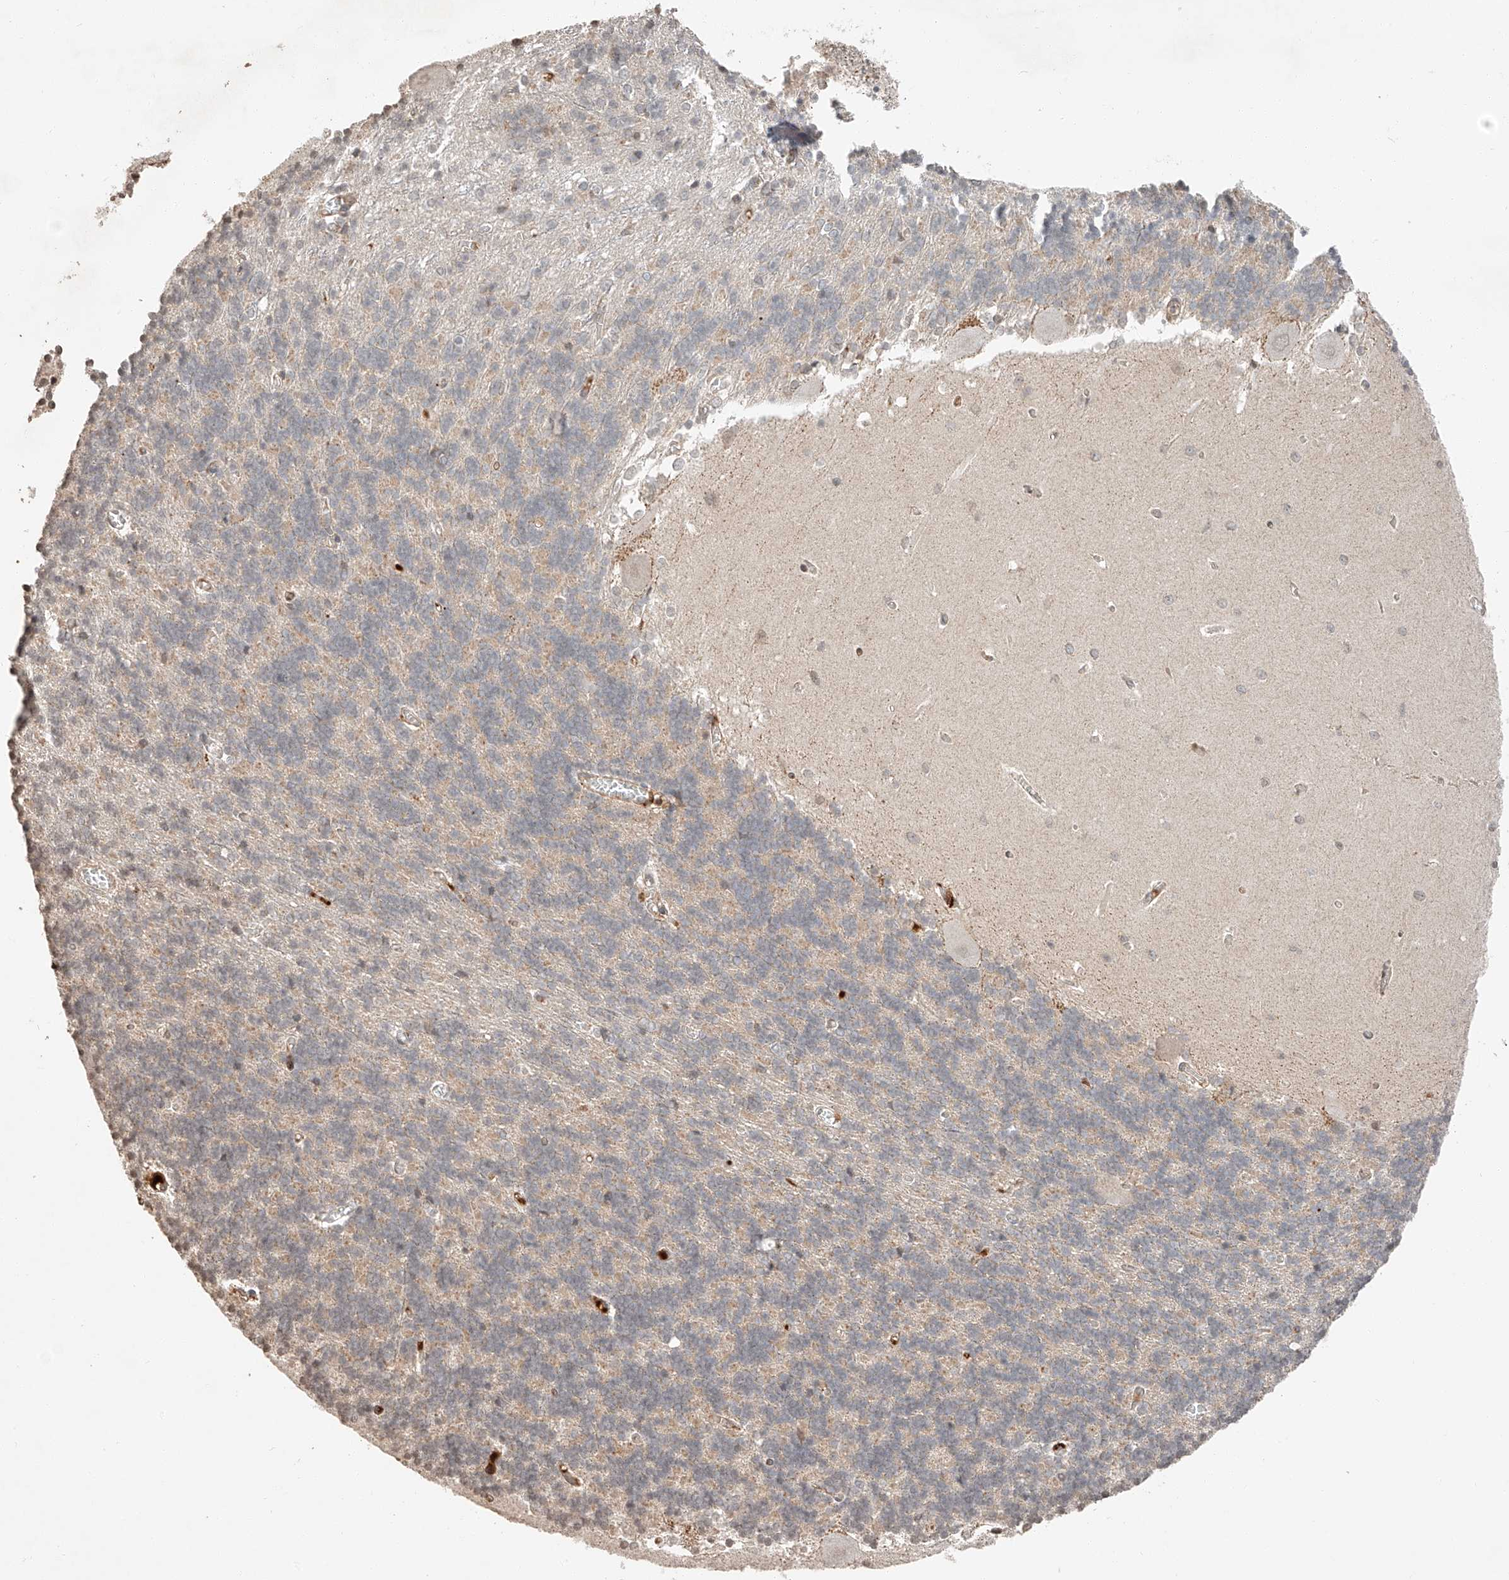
{"staining": {"intensity": "moderate", "quantity": "<25%", "location": "cytoplasmic/membranous"}, "tissue": "cerebellum", "cell_type": "Cells in granular layer", "image_type": "normal", "snomed": [{"axis": "morphology", "description": "Normal tissue, NOS"}, {"axis": "topography", "description": "Cerebellum"}], "caption": "Immunohistochemistry (DAB (3,3'-diaminobenzidine)) staining of benign cerebellum displays moderate cytoplasmic/membranous protein staining in about <25% of cells in granular layer.", "gene": "ARHGAP33", "patient": {"sex": "male", "age": 37}}